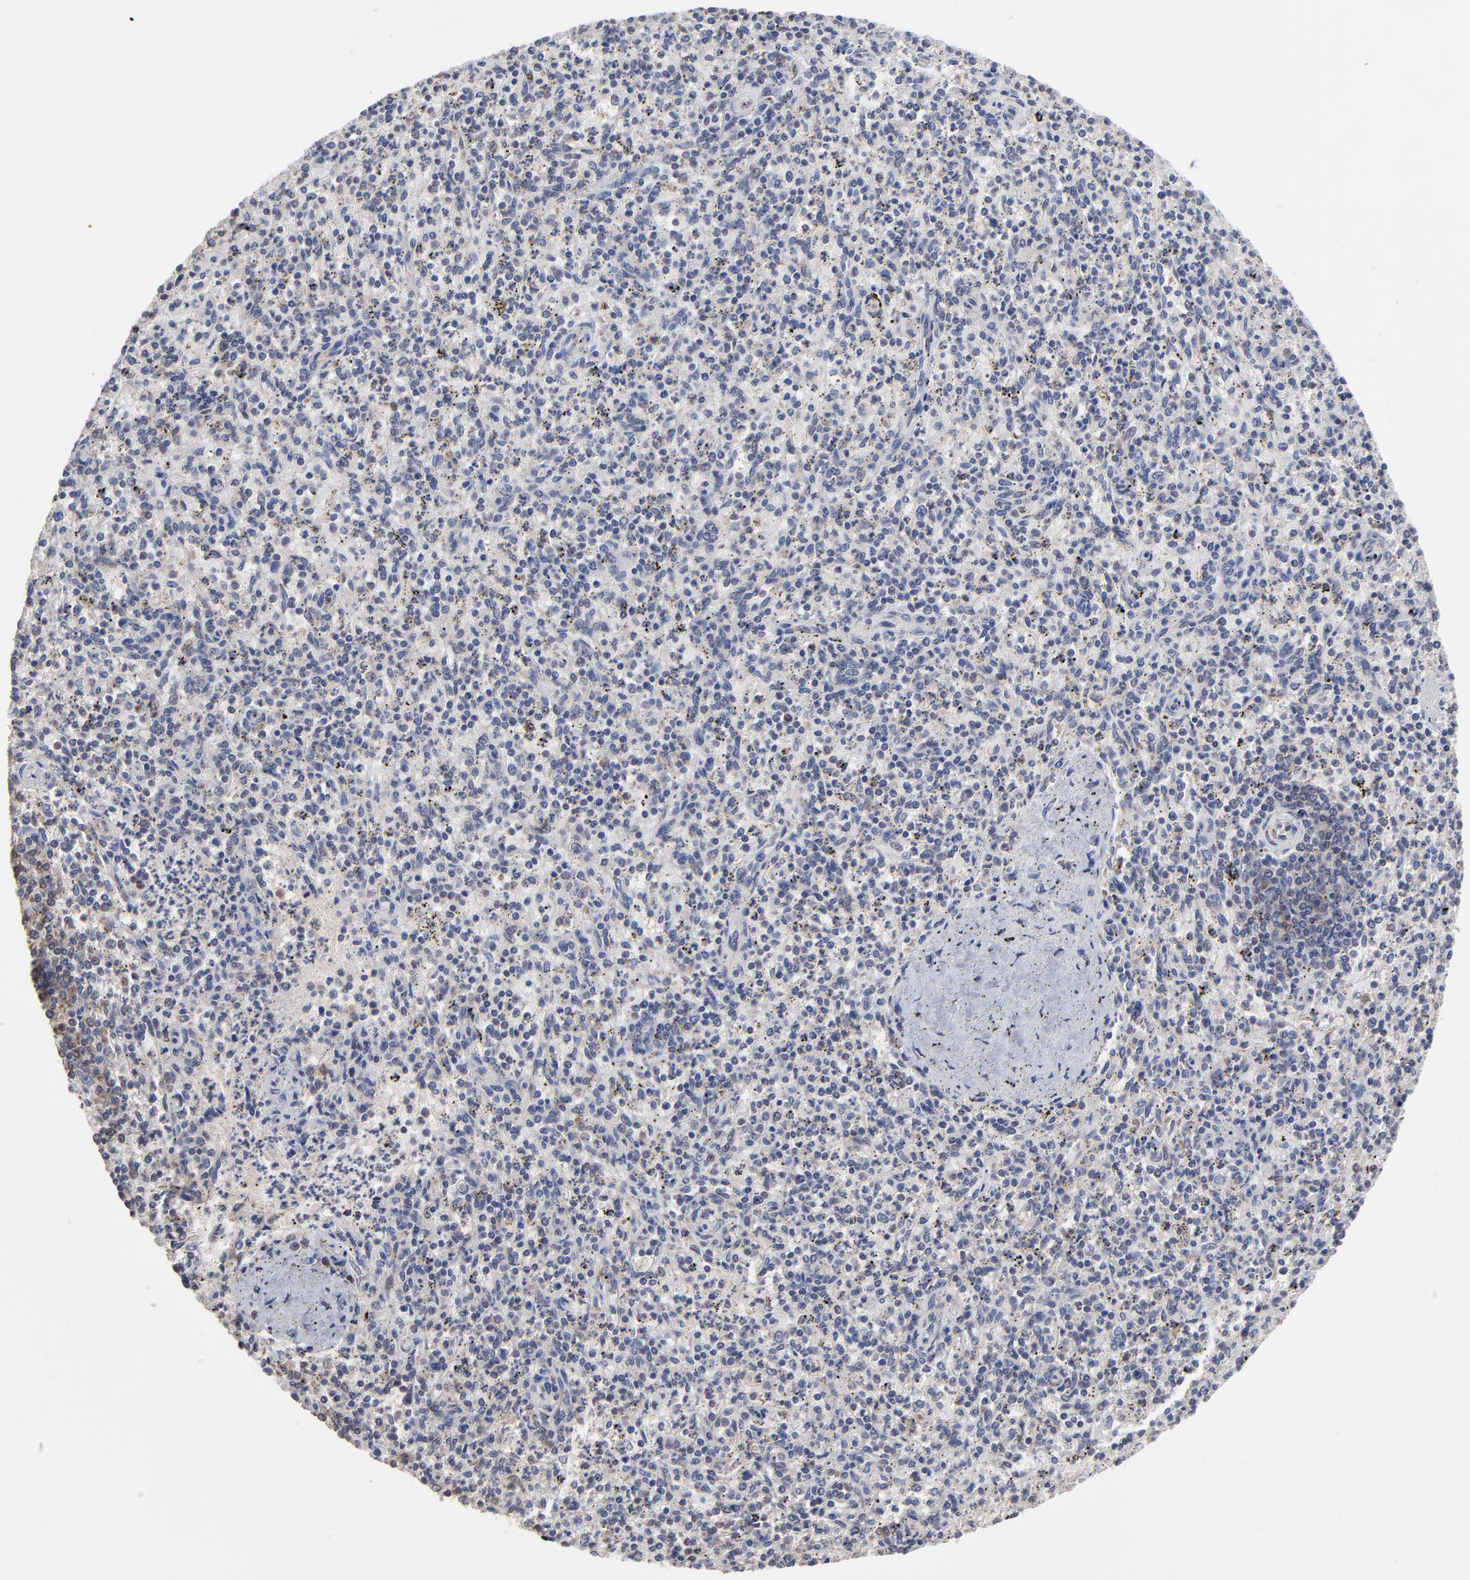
{"staining": {"intensity": "weak", "quantity": "<25%", "location": "cytoplasmic/membranous"}, "tissue": "spleen", "cell_type": "Cells in red pulp", "image_type": "normal", "snomed": [{"axis": "morphology", "description": "Normal tissue, NOS"}, {"axis": "topography", "description": "Spleen"}], "caption": "Human spleen stained for a protein using immunohistochemistry (IHC) shows no positivity in cells in red pulp.", "gene": "CCT2", "patient": {"sex": "male", "age": 72}}